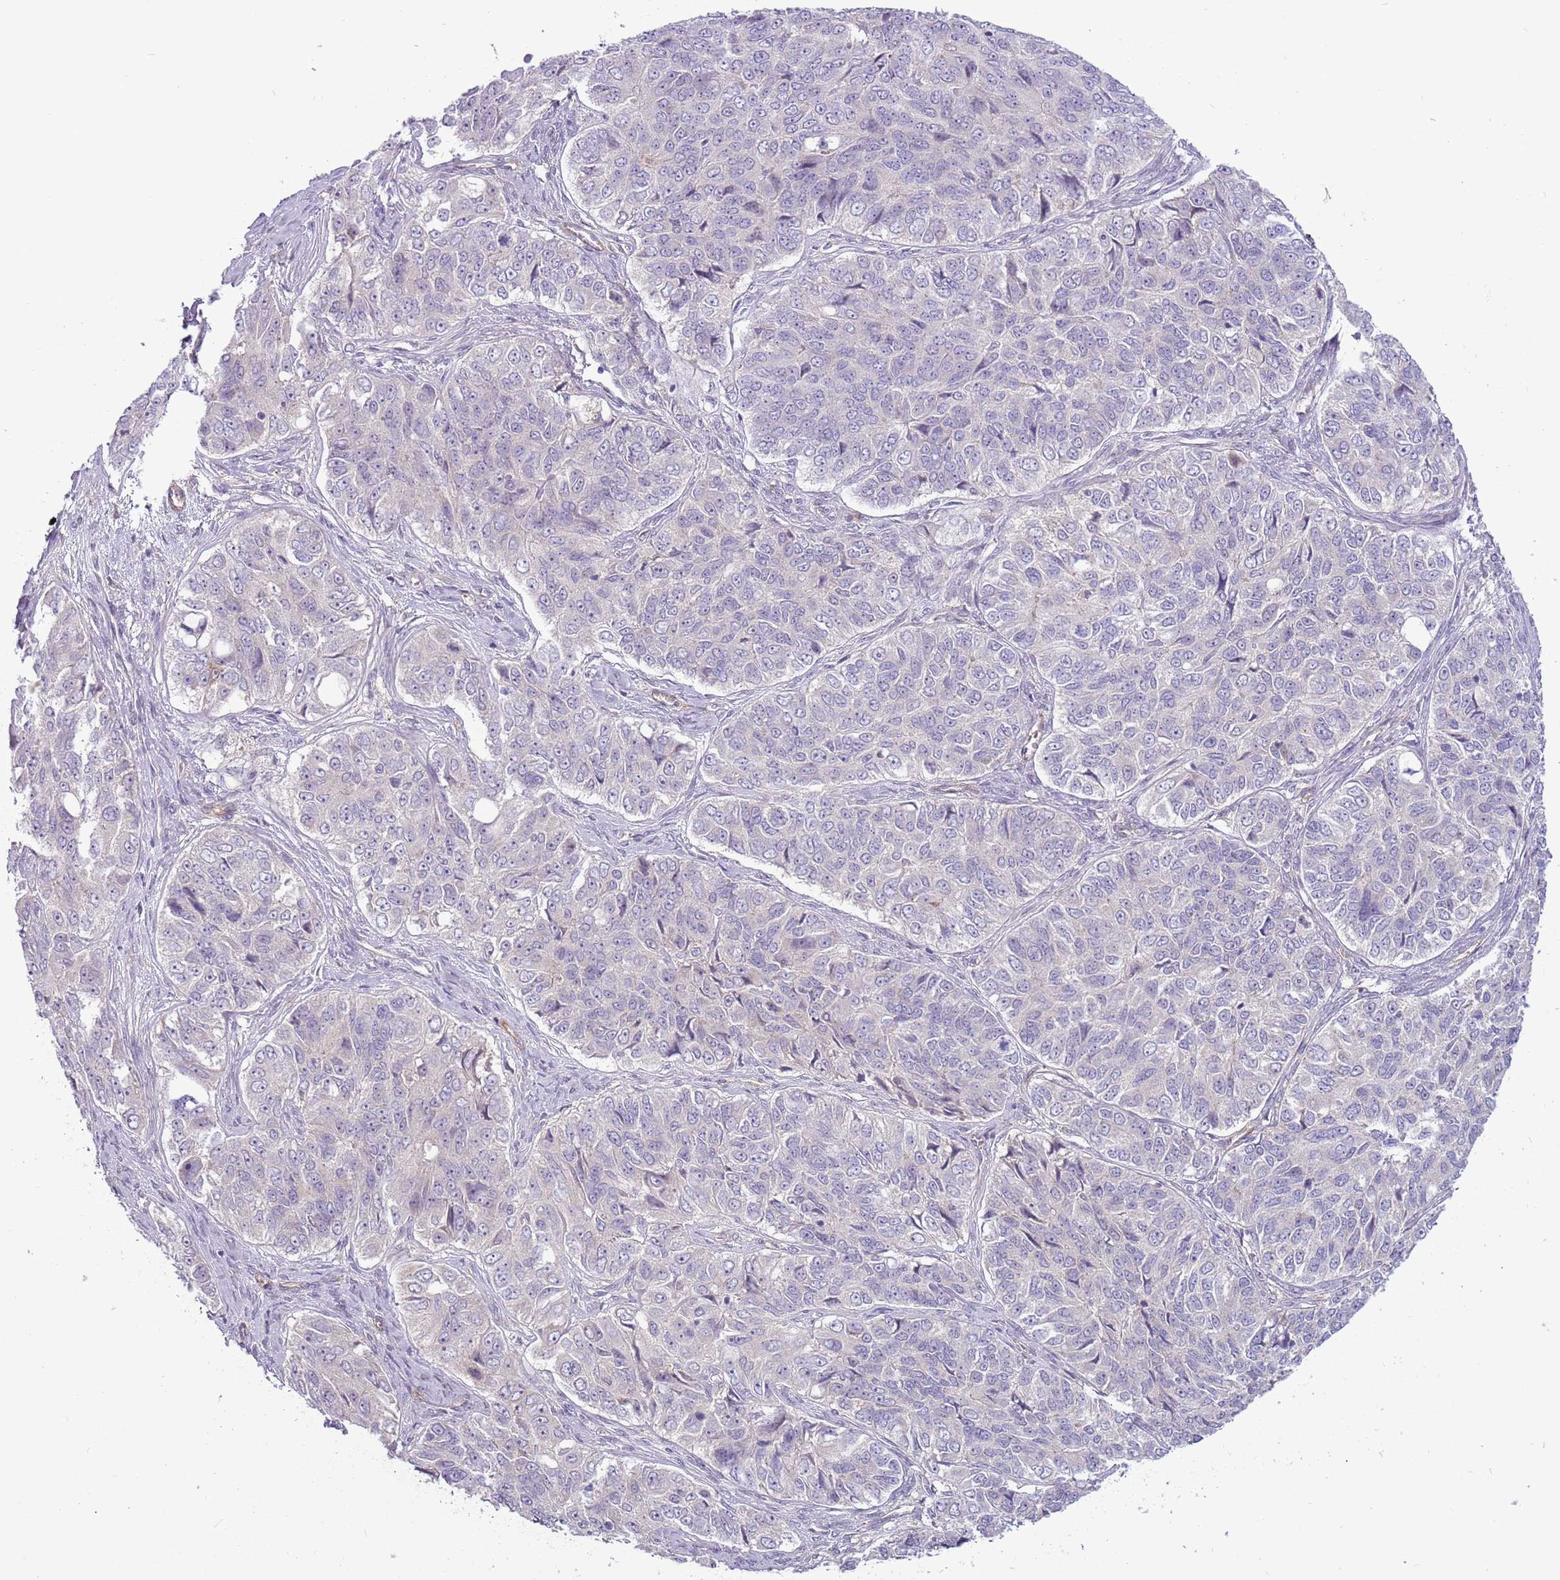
{"staining": {"intensity": "negative", "quantity": "none", "location": "none"}, "tissue": "ovarian cancer", "cell_type": "Tumor cells", "image_type": "cancer", "snomed": [{"axis": "morphology", "description": "Carcinoma, endometroid"}, {"axis": "topography", "description": "Ovary"}], "caption": "Immunohistochemistry (IHC) of human ovarian endometroid carcinoma reveals no expression in tumor cells.", "gene": "MRO", "patient": {"sex": "female", "age": 51}}